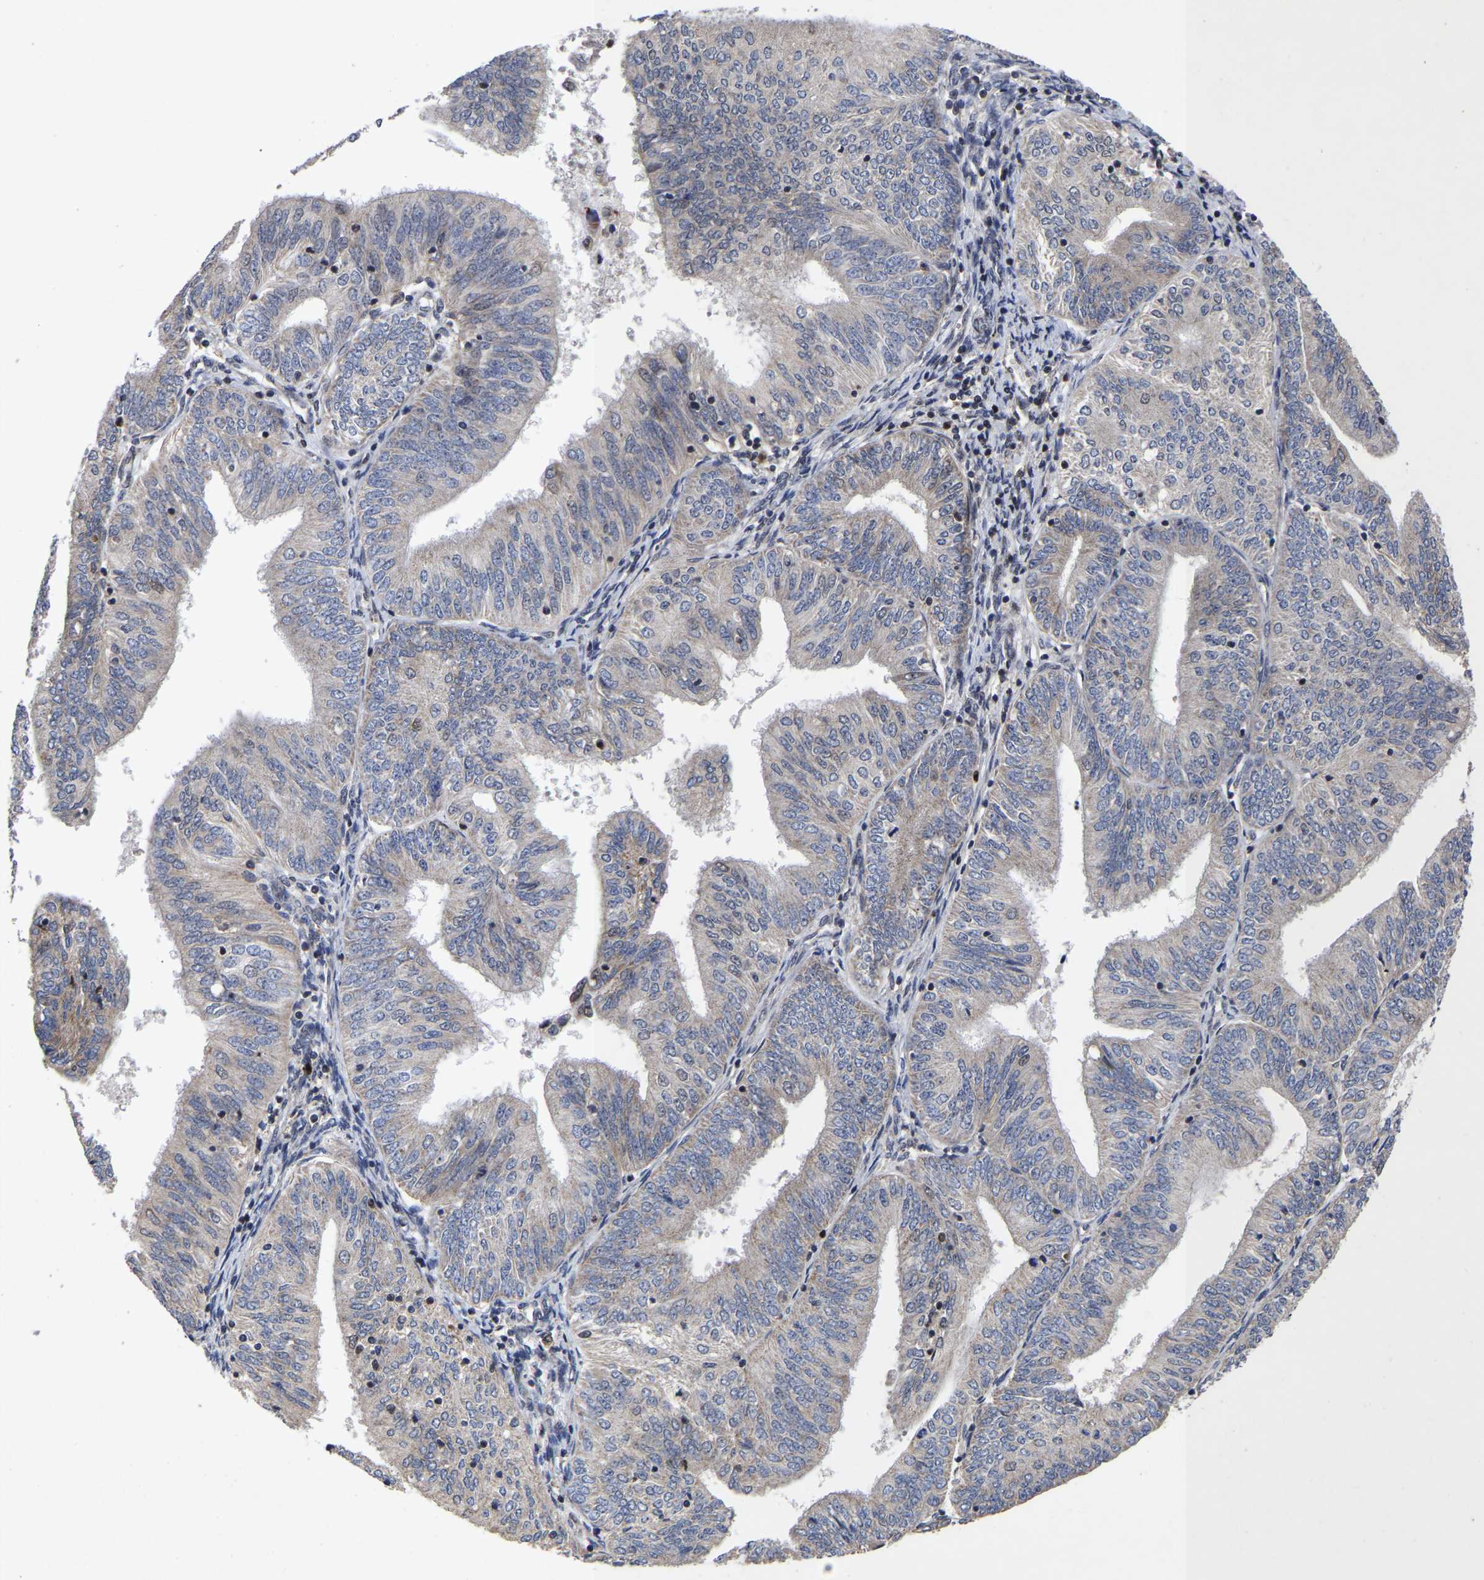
{"staining": {"intensity": "weak", "quantity": ">75%", "location": "cytoplasmic/membranous"}, "tissue": "endometrial cancer", "cell_type": "Tumor cells", "image_type": "cancer", "snomed": [{"axis": "morphology", "description": "Adenocarcinoma, NOS"}, {"axis": "topography", "description": "Endometrium"}], "caption": "Endometrial cancer stained for a protein (brown) displays weak cytoplasmic/membranous positive expression in approximately >75% of tumor cells.", "gene": "JUNB", "patient": {"sex": "female", "age": 58}}